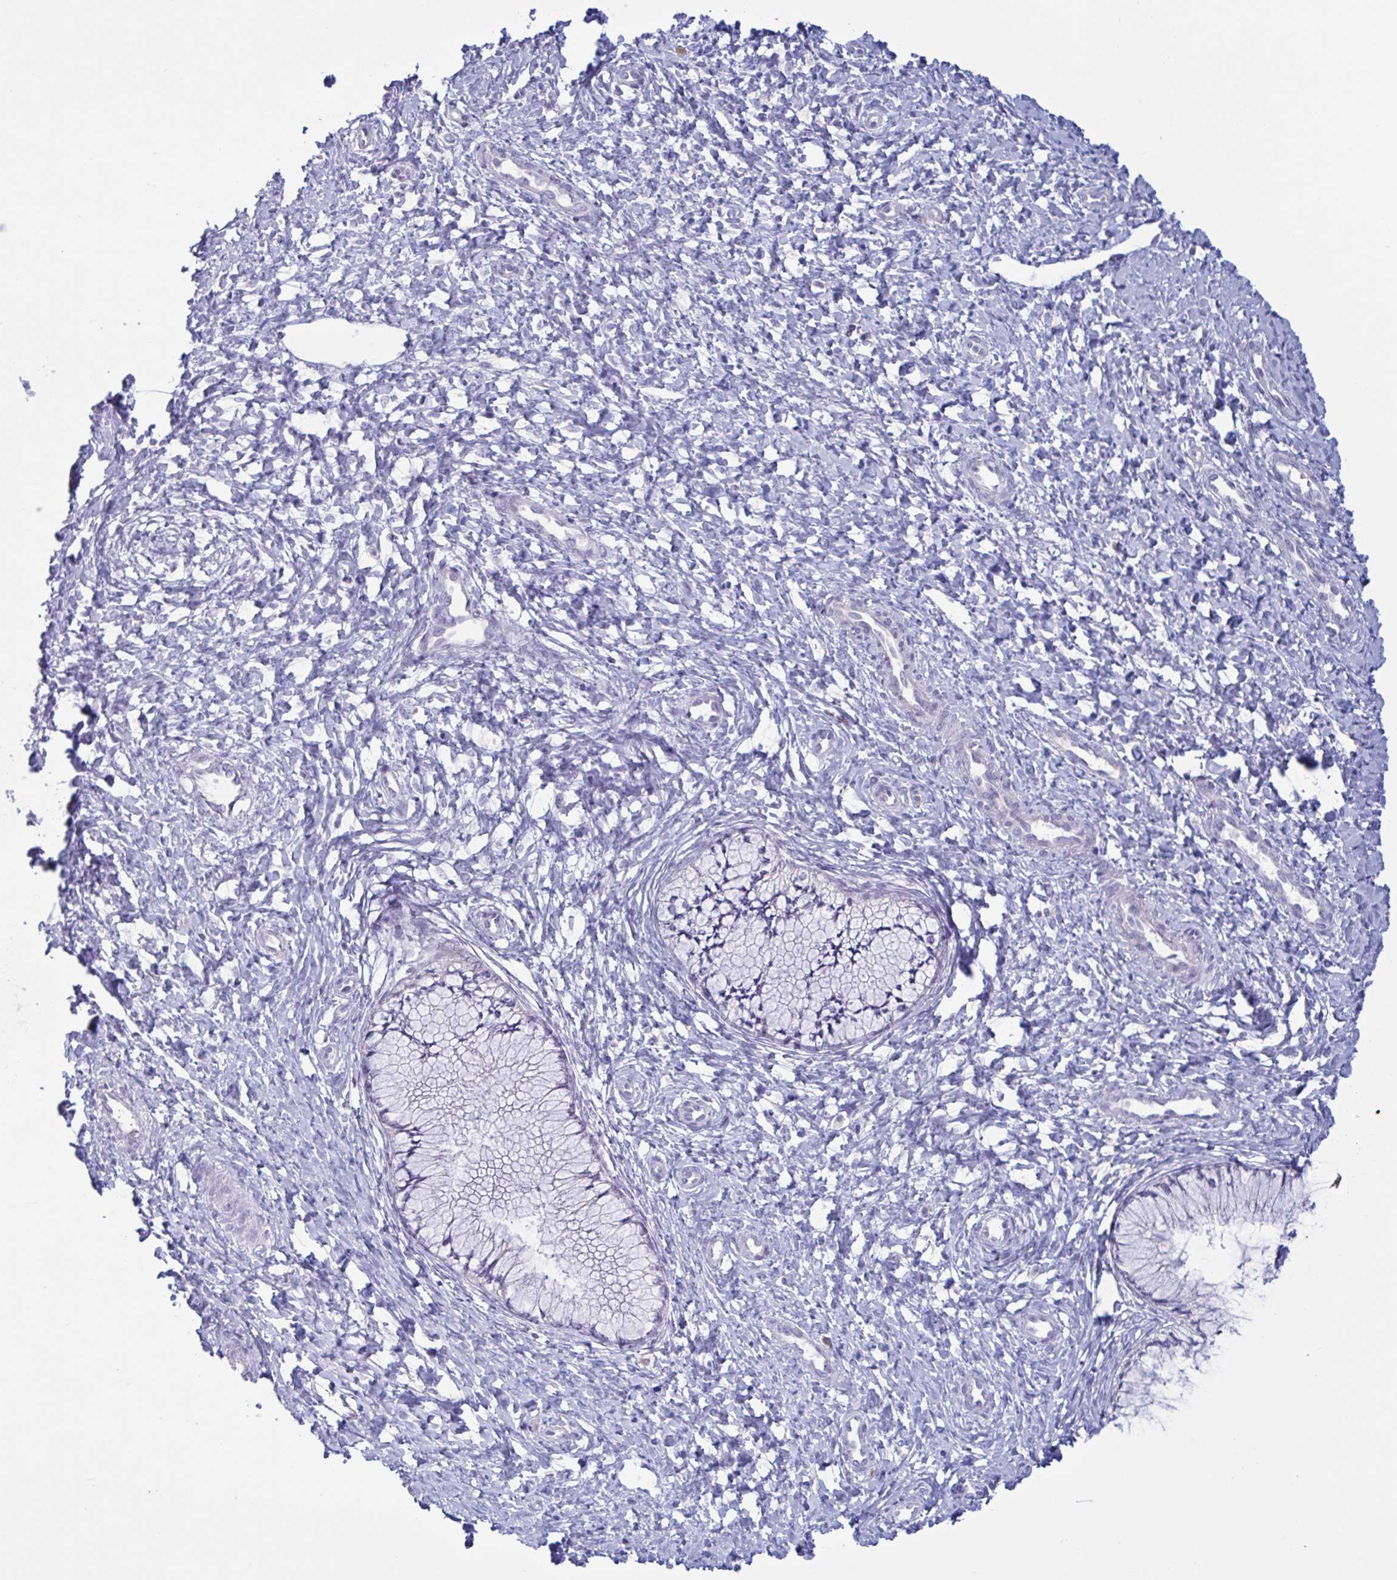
{"staining": {"intensity": "negative", "quantity": "none", "location": "none"}, "tissue": "cervix", "cell_type": "Glandular cells", "image_type": "normal", "snomed": [{"axis": "morphology", "description": "Normal tissue, NOS"}, {"axis": "topography", "description": "Cervix"}], "caption": "High power microscopy micrograph of an IHC photomicrograph of benign cervix, revealing no significant staining in glandular cells.", "gene": "NAA30", "patient": {"sex": "female", "age": 37}}